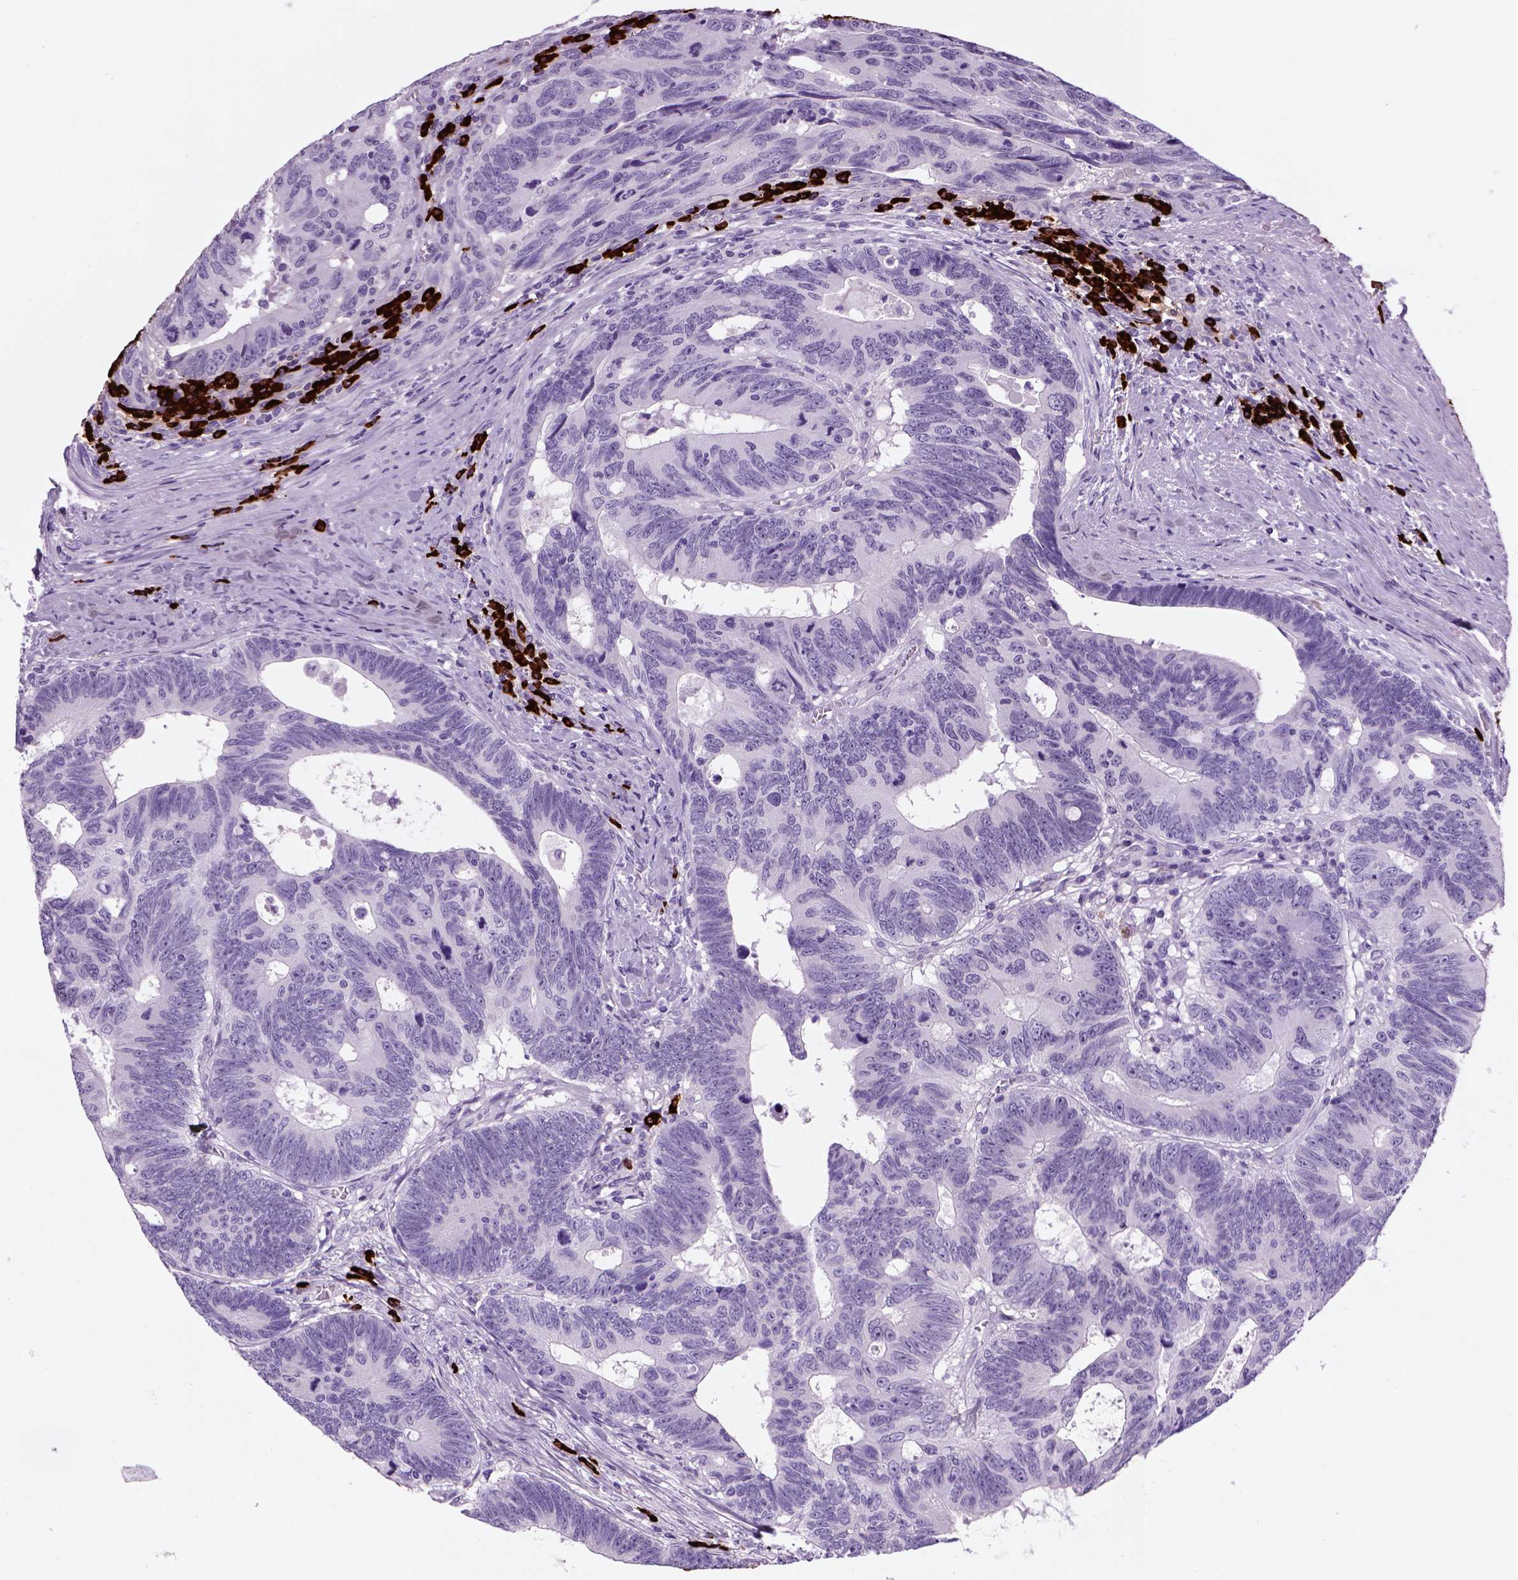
{"staining": {"intensity": "negative", "quantity": "none", "location": "none"}, "tissue": "colorectal cancer", "cell_type": "Tumor cells", "image_type": "cancer", "snomed": [{"axis": "morphology", "description": "Adenocarcinoma, NOS"}, {"axis": "topography", "description": "Colon"}], "caption": "The immunohistochemistry (IHC) photomicrograph has no significant staining in tumor cells of adenocarcinoma (colorectal) tissue.", "gene": "MZB1", "patient": {"sex": "female", "age": 77}}